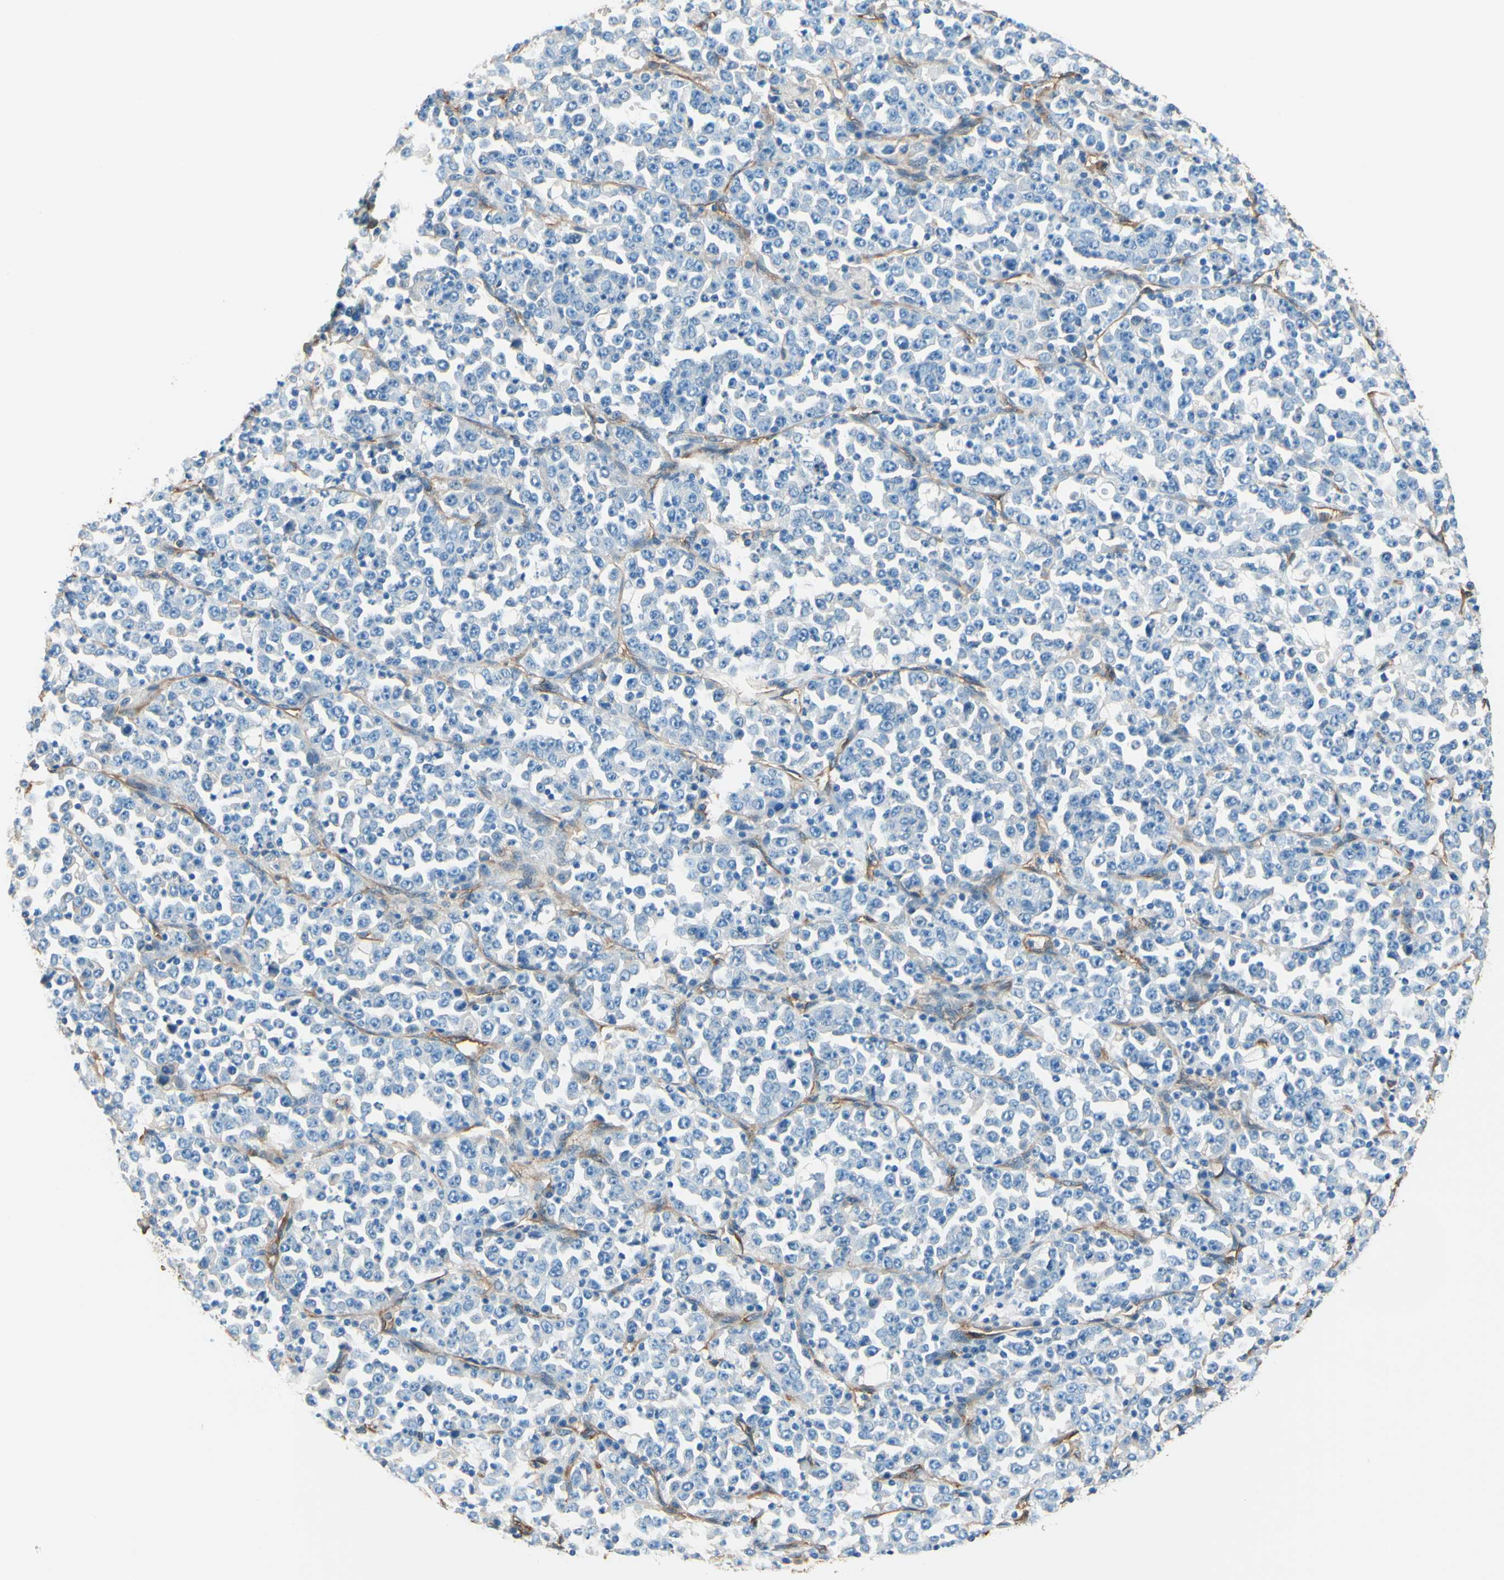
{"staining": {"intensity": "negative", "quantity": "none", "location": "none"}, "tissue": "stomach cancer", "cell_type": "Tumor cells", "image_type": "cancer", "snomed": [{"axis": "morphology", "description": "Normal tissue, NOS"}, {"axis": "morphology", "description": "Adenocarcinoma, NOS"}, {"axis": "topography", "description": "Stomach, upper"}, {"axis": "topography", "description": "Stomach"}], "caption": "Photomicrograph shows no protein staining in tumor cells of stomach cancer tissue.", "gene": "DPYSL3", "patient": {"sex": "male", "age": 59}}